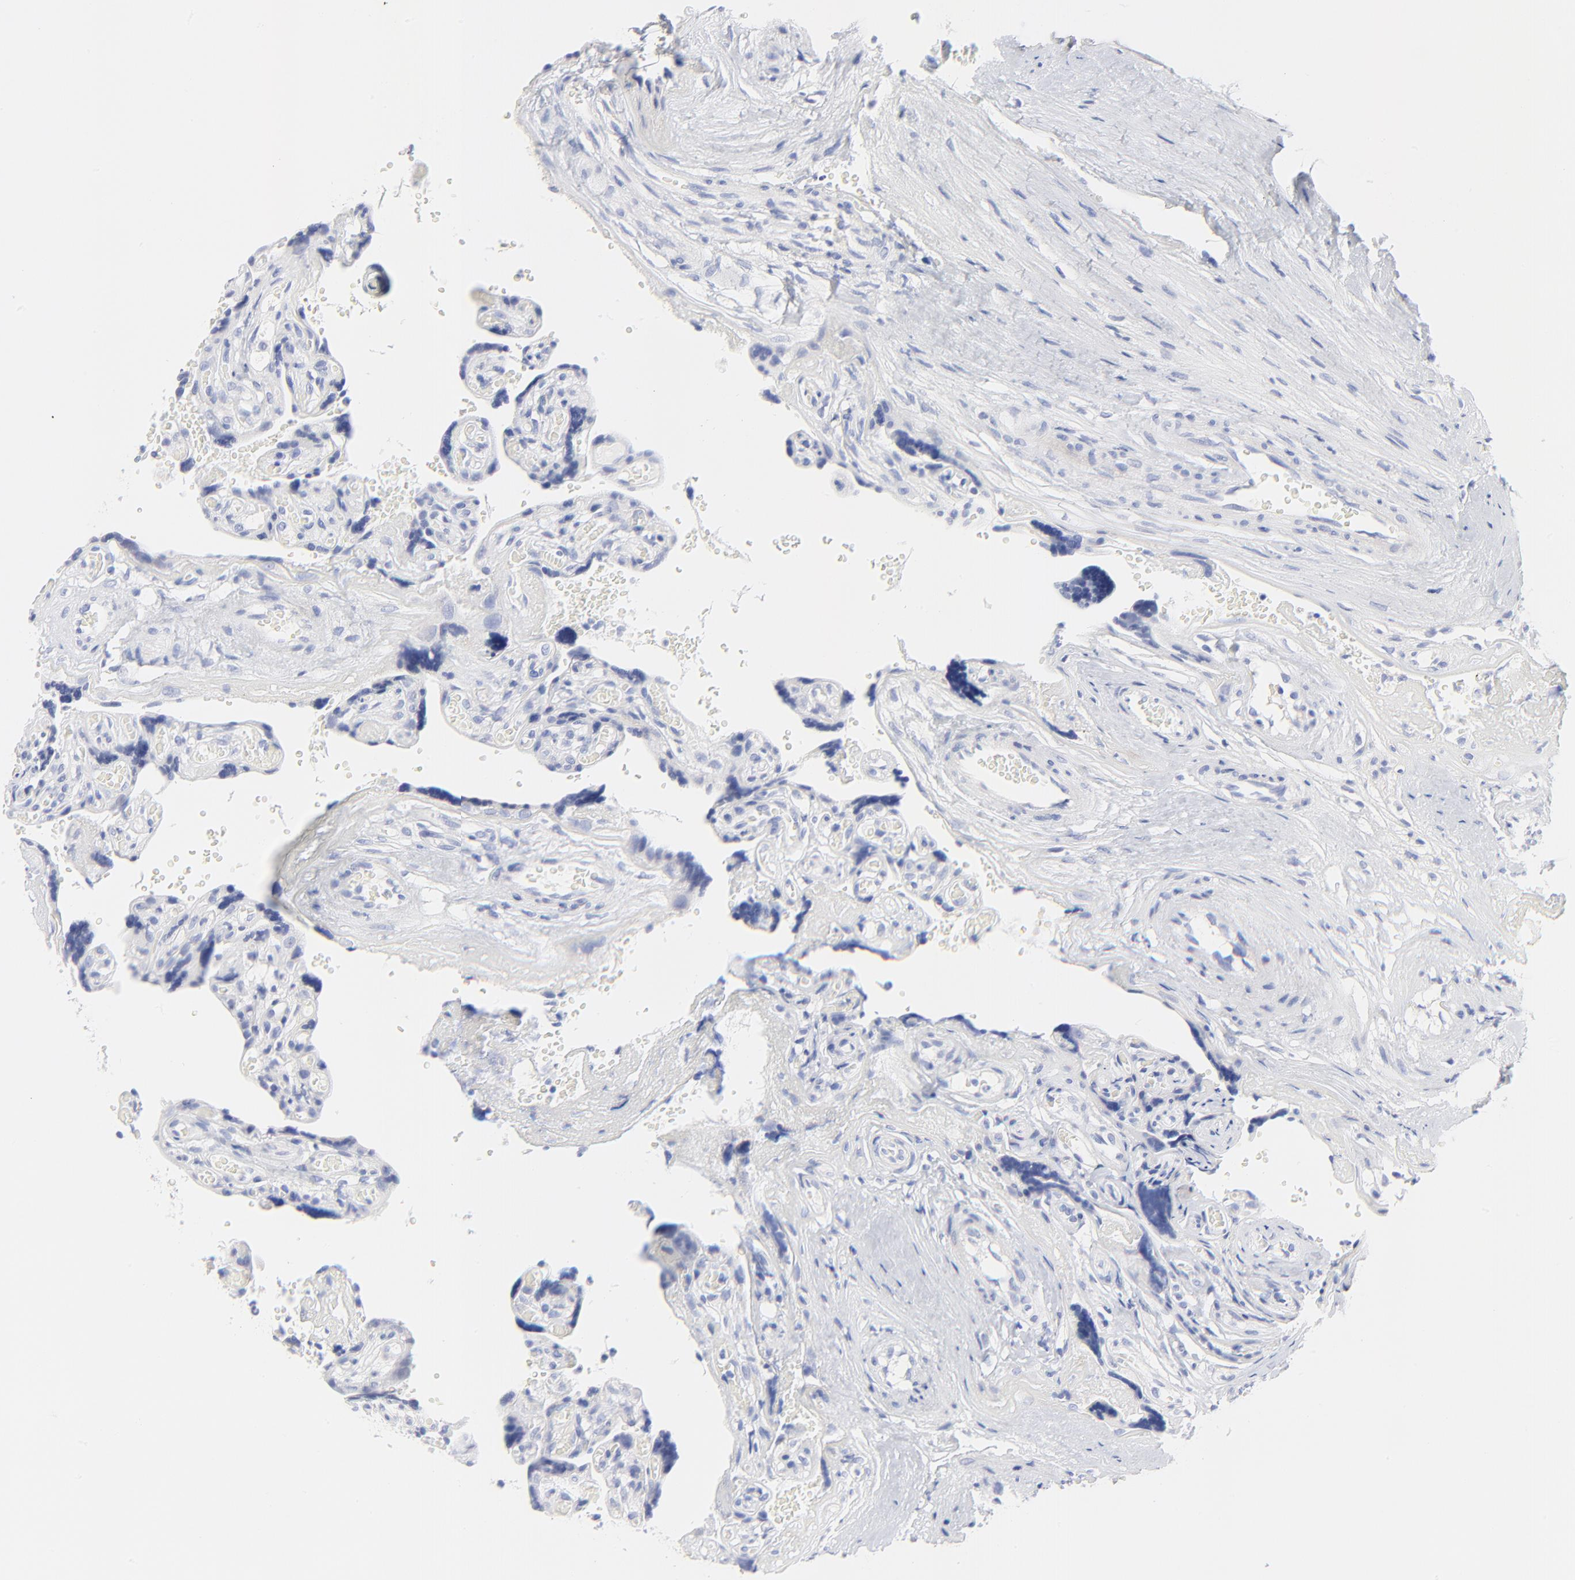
{"staining": {"intensity": "negative", "quantity": "none", "location": "none"}, "tissue": "placenta", "cell_type": "Decidual cells", "image_type": "normal", "snomed": [{"axis": "morphology", "description": "Normal tissue, NOS"}, {"axis": "topography", "description": "Placenta"}], "caption": "This is an IHC micrograph of unremarkable human placenta. There is no staining in decidual cells.", "gene": "PSD3", "patient": {"sex": "female", "age": 30}}